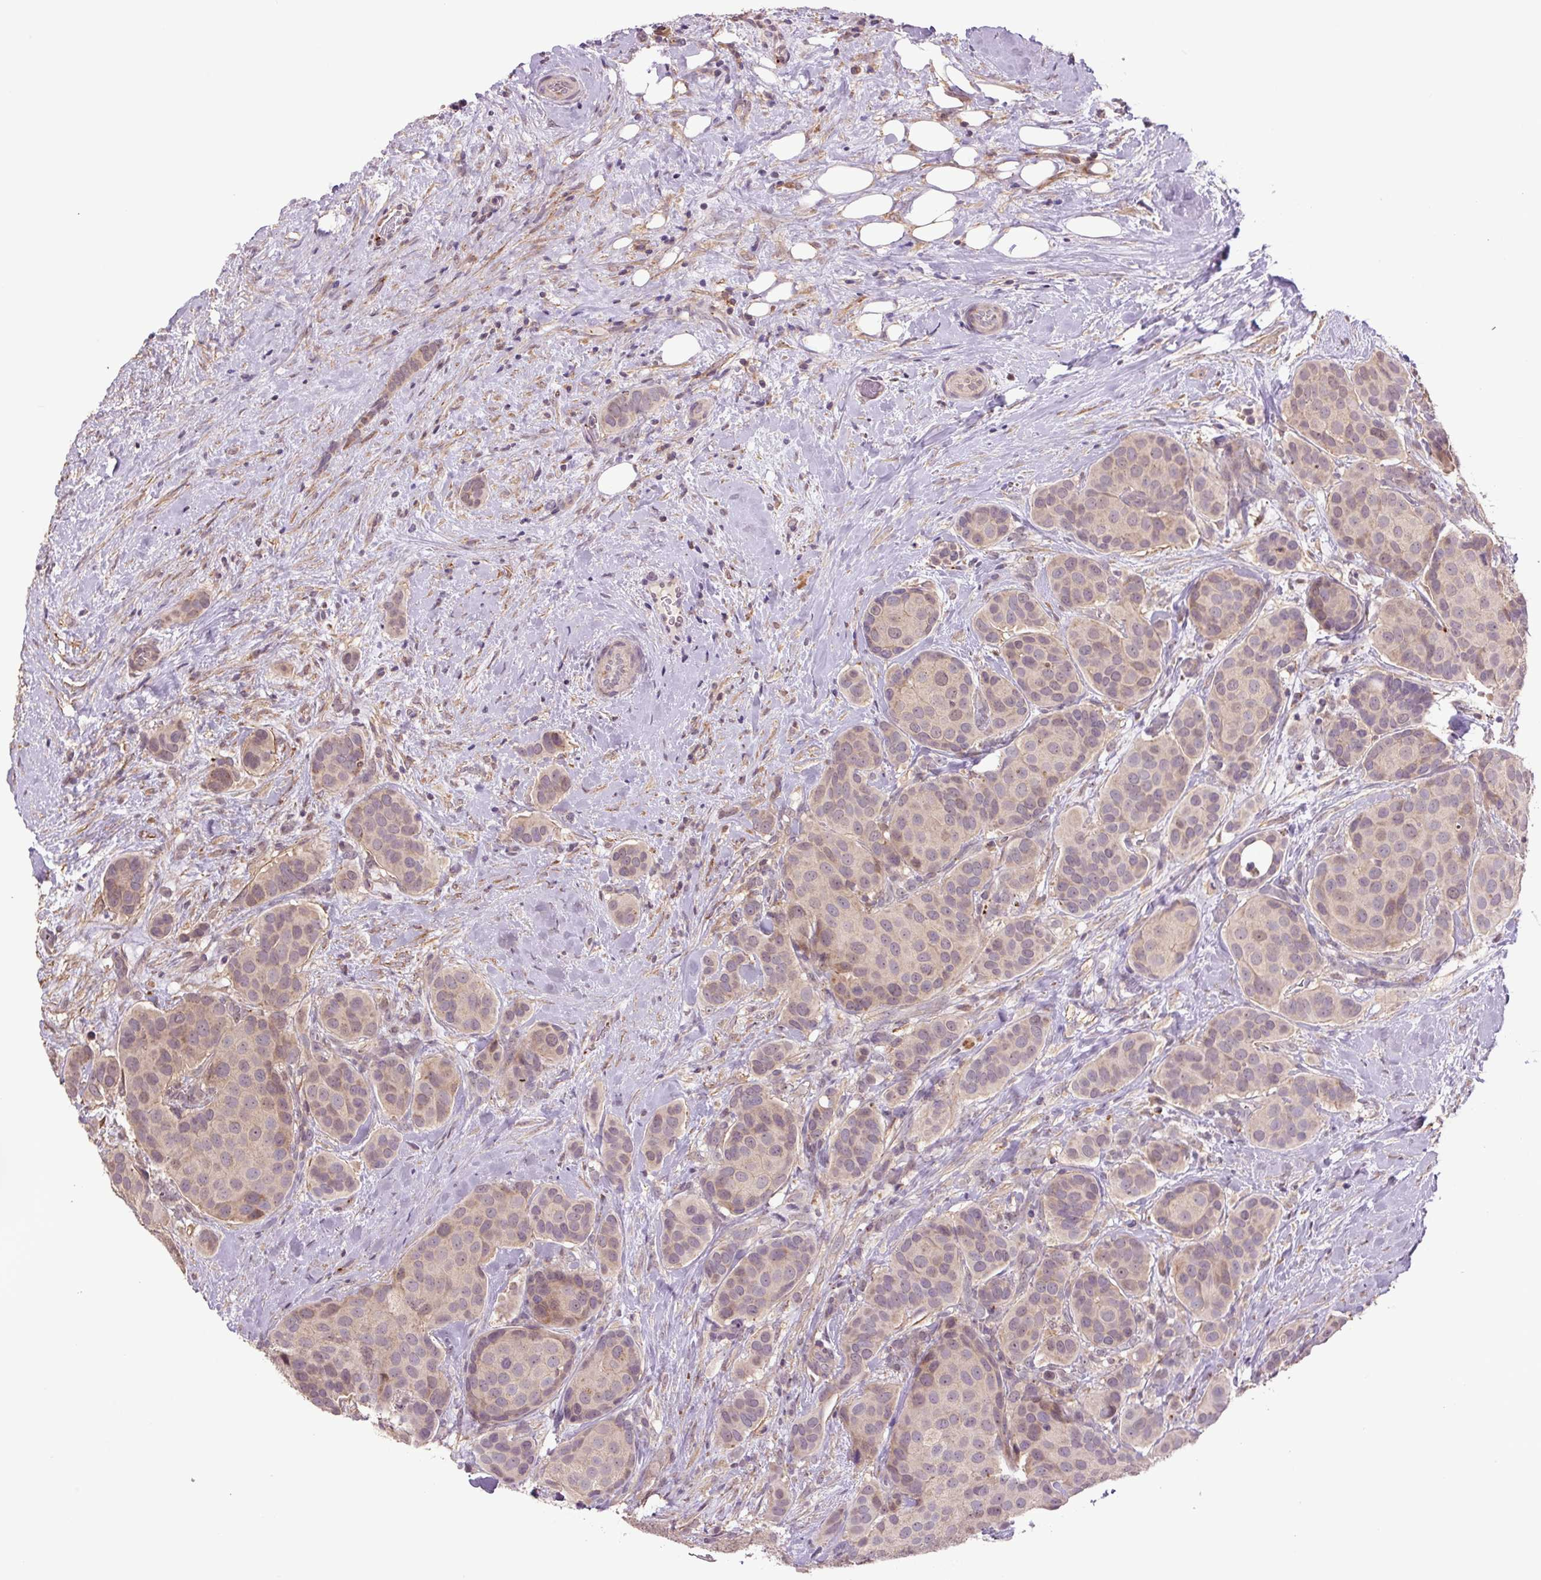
{"staining": {"intensity": "weak", "quantity": "<25%", "location": "cytoplasmic/membranous"}, "tissue": "breast cancer", "cell_type": "Tumor cells", "image_type": "cancer", "snomed": [{"axis": "morphology", "description": "Duct carcinoma"}, {"axis": "topography", "description": "Breast"}], "caption": "Tumor cells show no significant staining in breast cancer. (DAB immunohistochemistry, high magnification).", "gene": "TMEM160", "patient": {"sex": "female", "age": 70}}